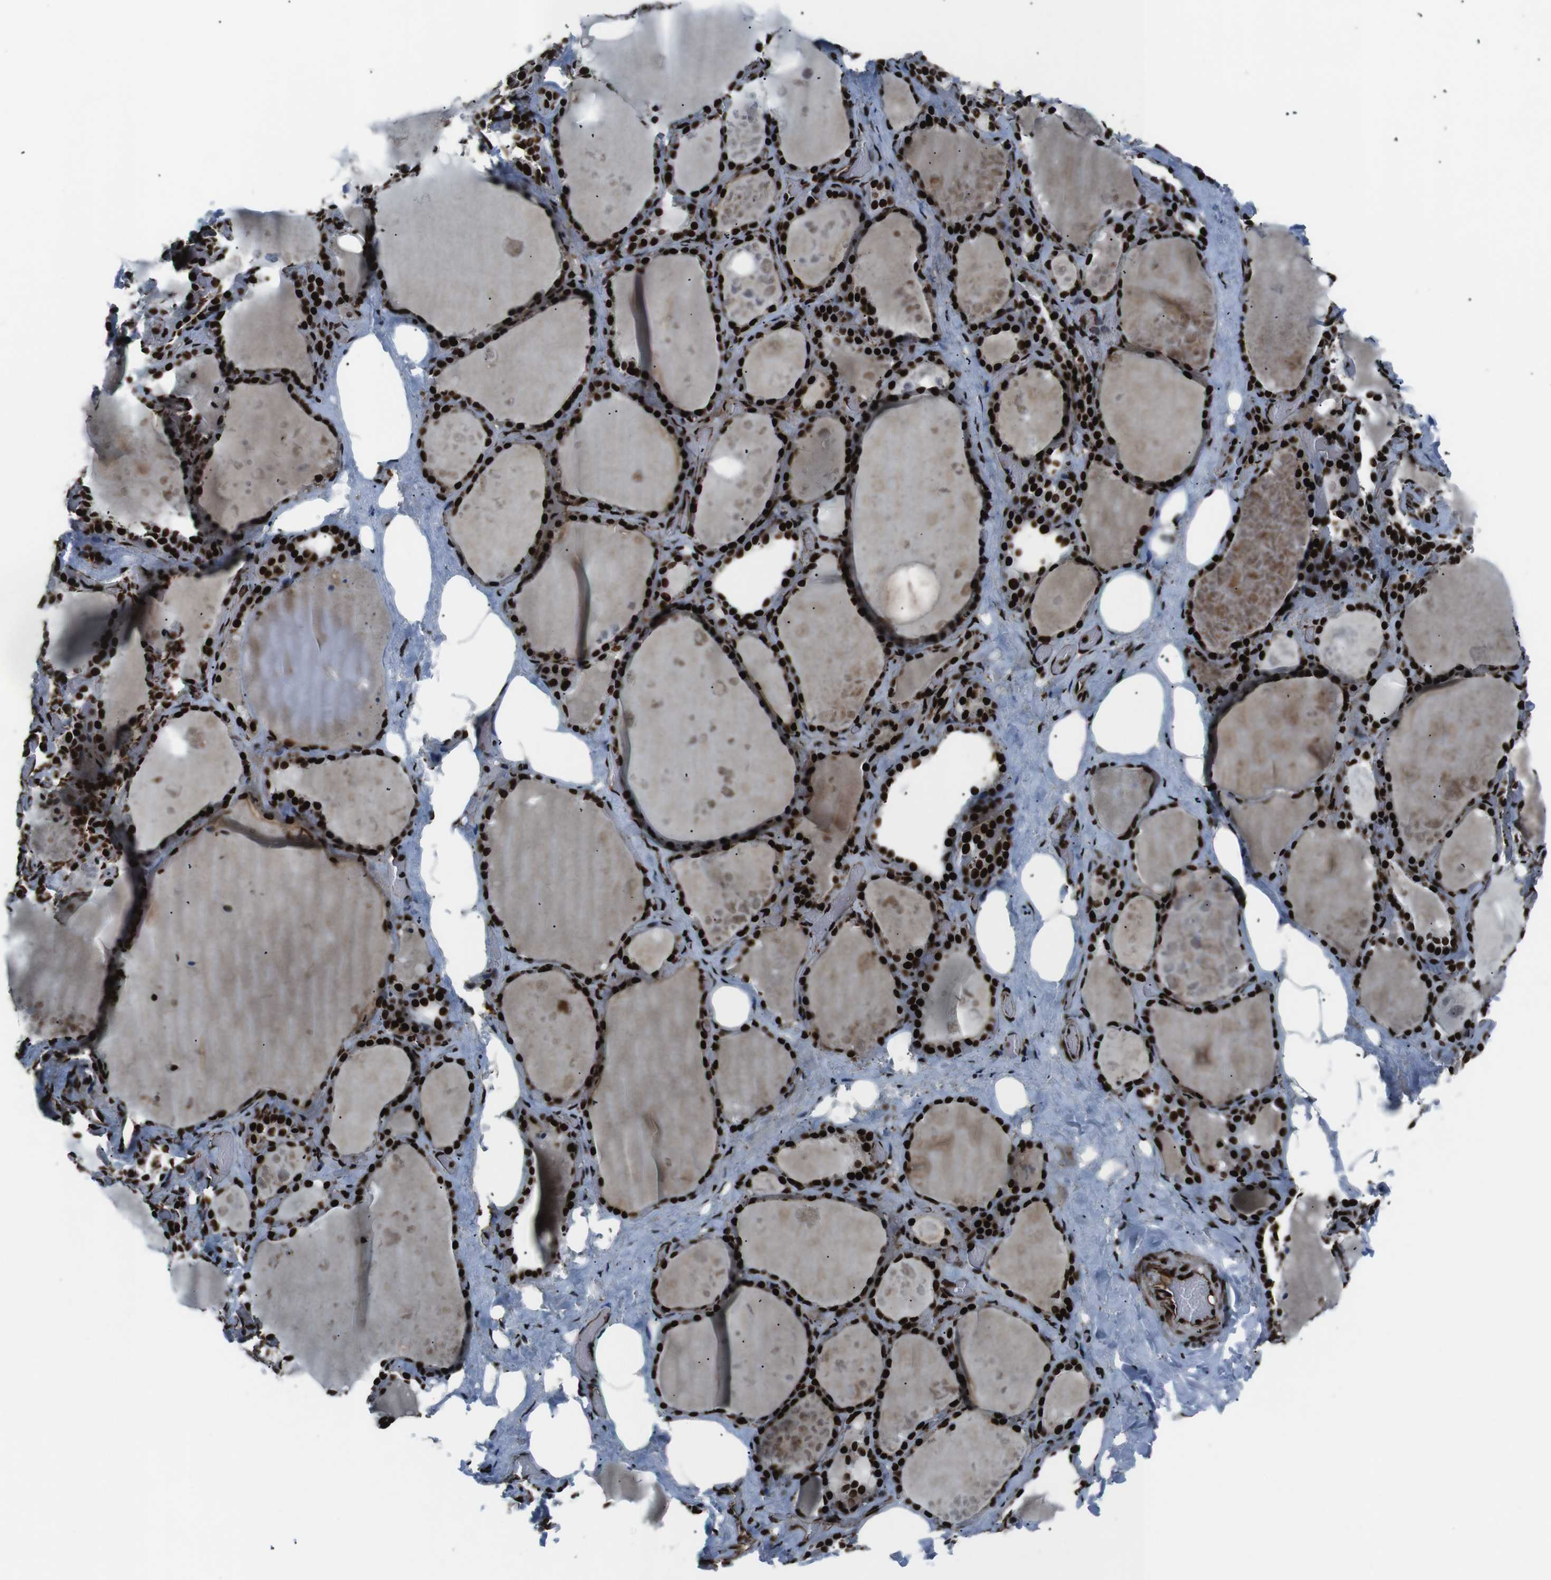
{"staining": {"intensity": "strong", "quantity": ">75%", "location": "nuclear"}, "tissue": "thyroid gland", "cell_type": "Glandular cells", "image_type": "normal", "snomed": [{"axis": "morphology", "description": "Normal tissue, NOS"}, {"axis": "topography", "description": "Thyroid gland"}], "caption": "Approximately >75% of glandular cells in normal human thyroid gland reveal strong nuclear protein expression as visualized by brown immunohistochemical staining.", "gene": "HNRNPU", "patient": {"sex": "male", "age": 61}}